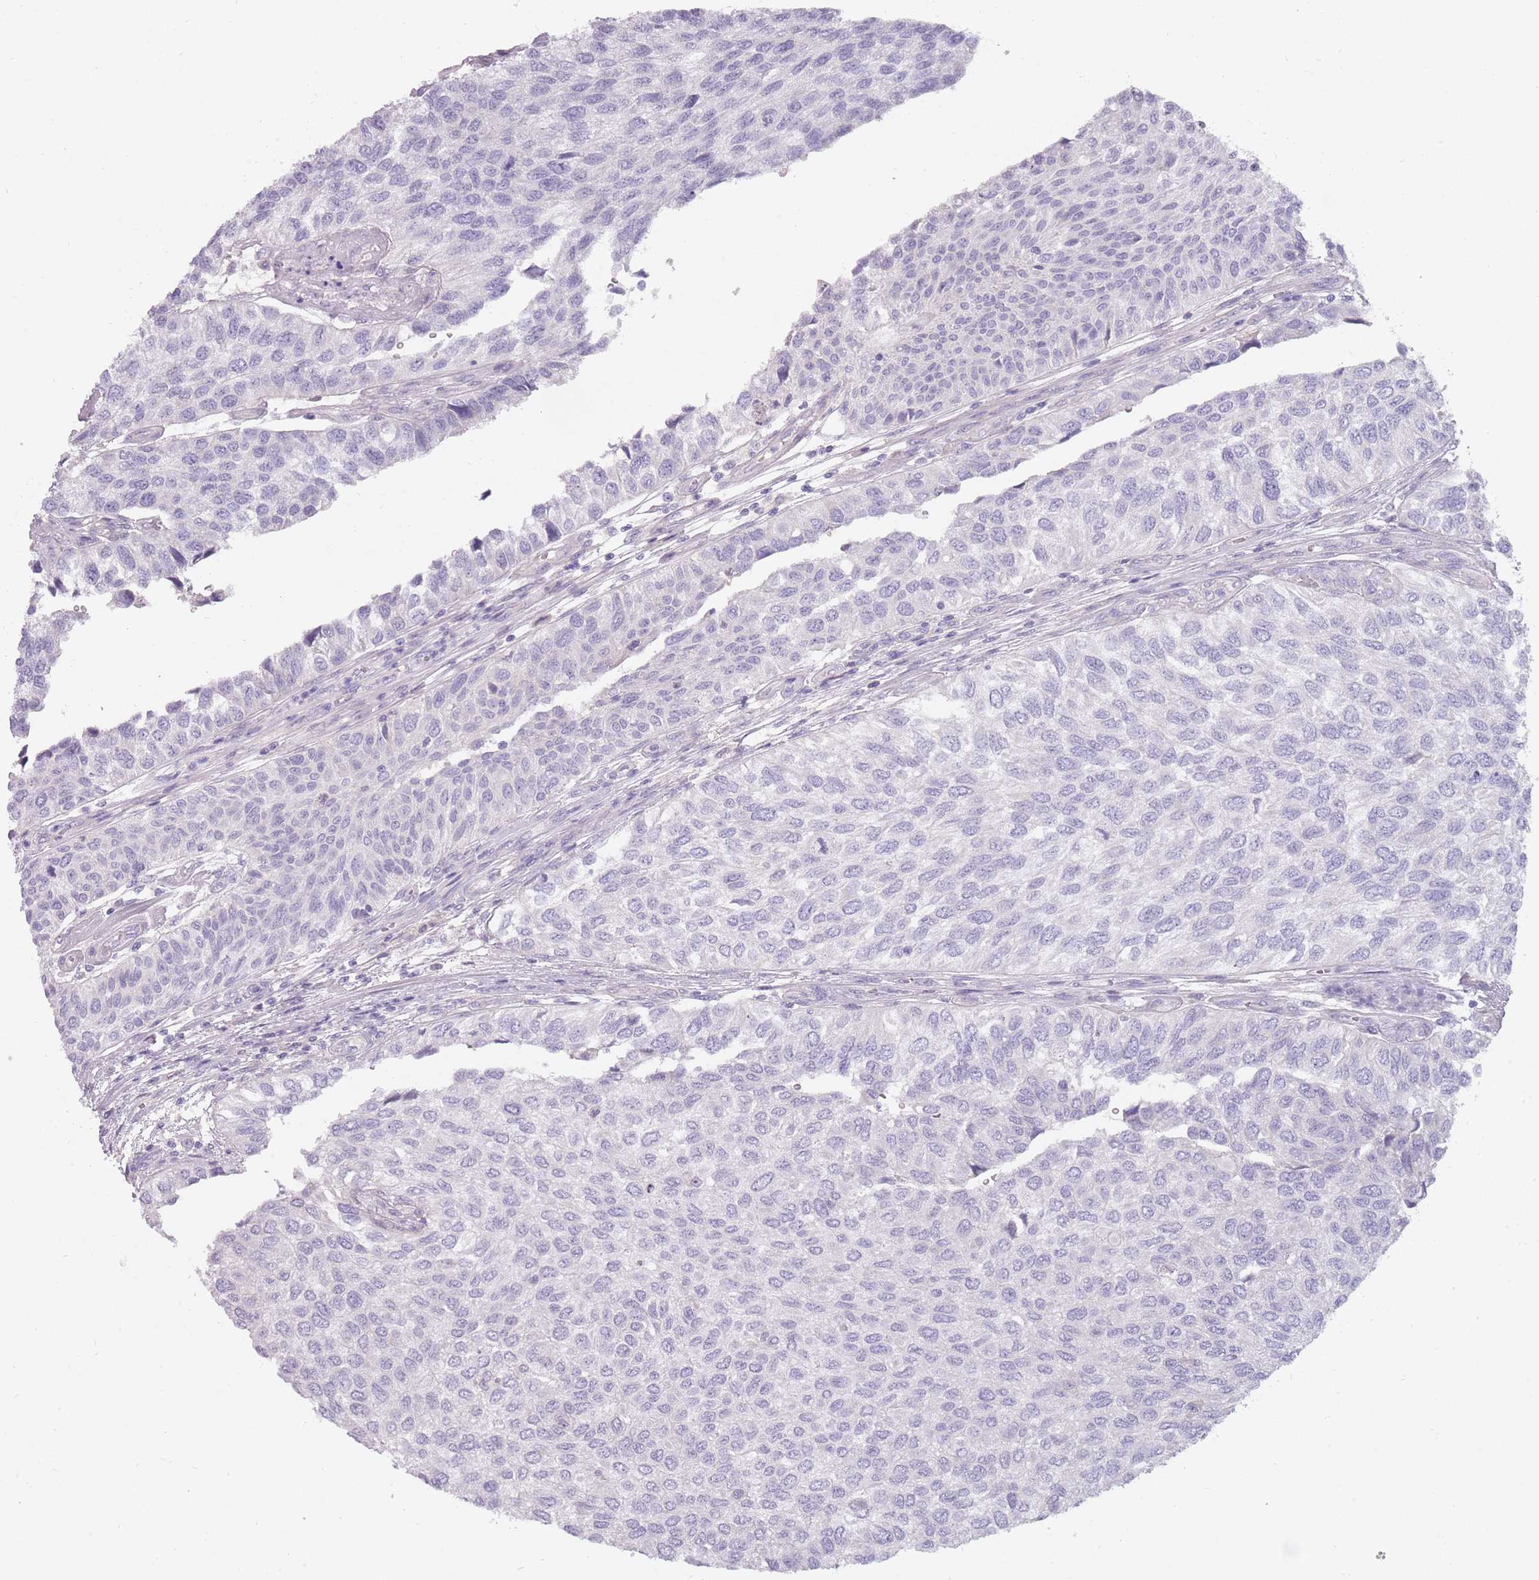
{"staining": {"intensity": "negative", "quantity": "none", "location": "none"}, "tissue": "urothelial cancer", "cell_type": "Tumor cells", "image_type": "cancer", "snomed": [{"axis": "morphology", "description": "Urothelial carcinoma, NOS"}, {"axis": "topography", "description": "Urinary bladder"}], "caption": "Transitional cell carcinoma stained for a protein using IHC demonstrates no expression tumor cells.", "gene": "DDX4", "patient": {"sex": "male", "age": 55}}